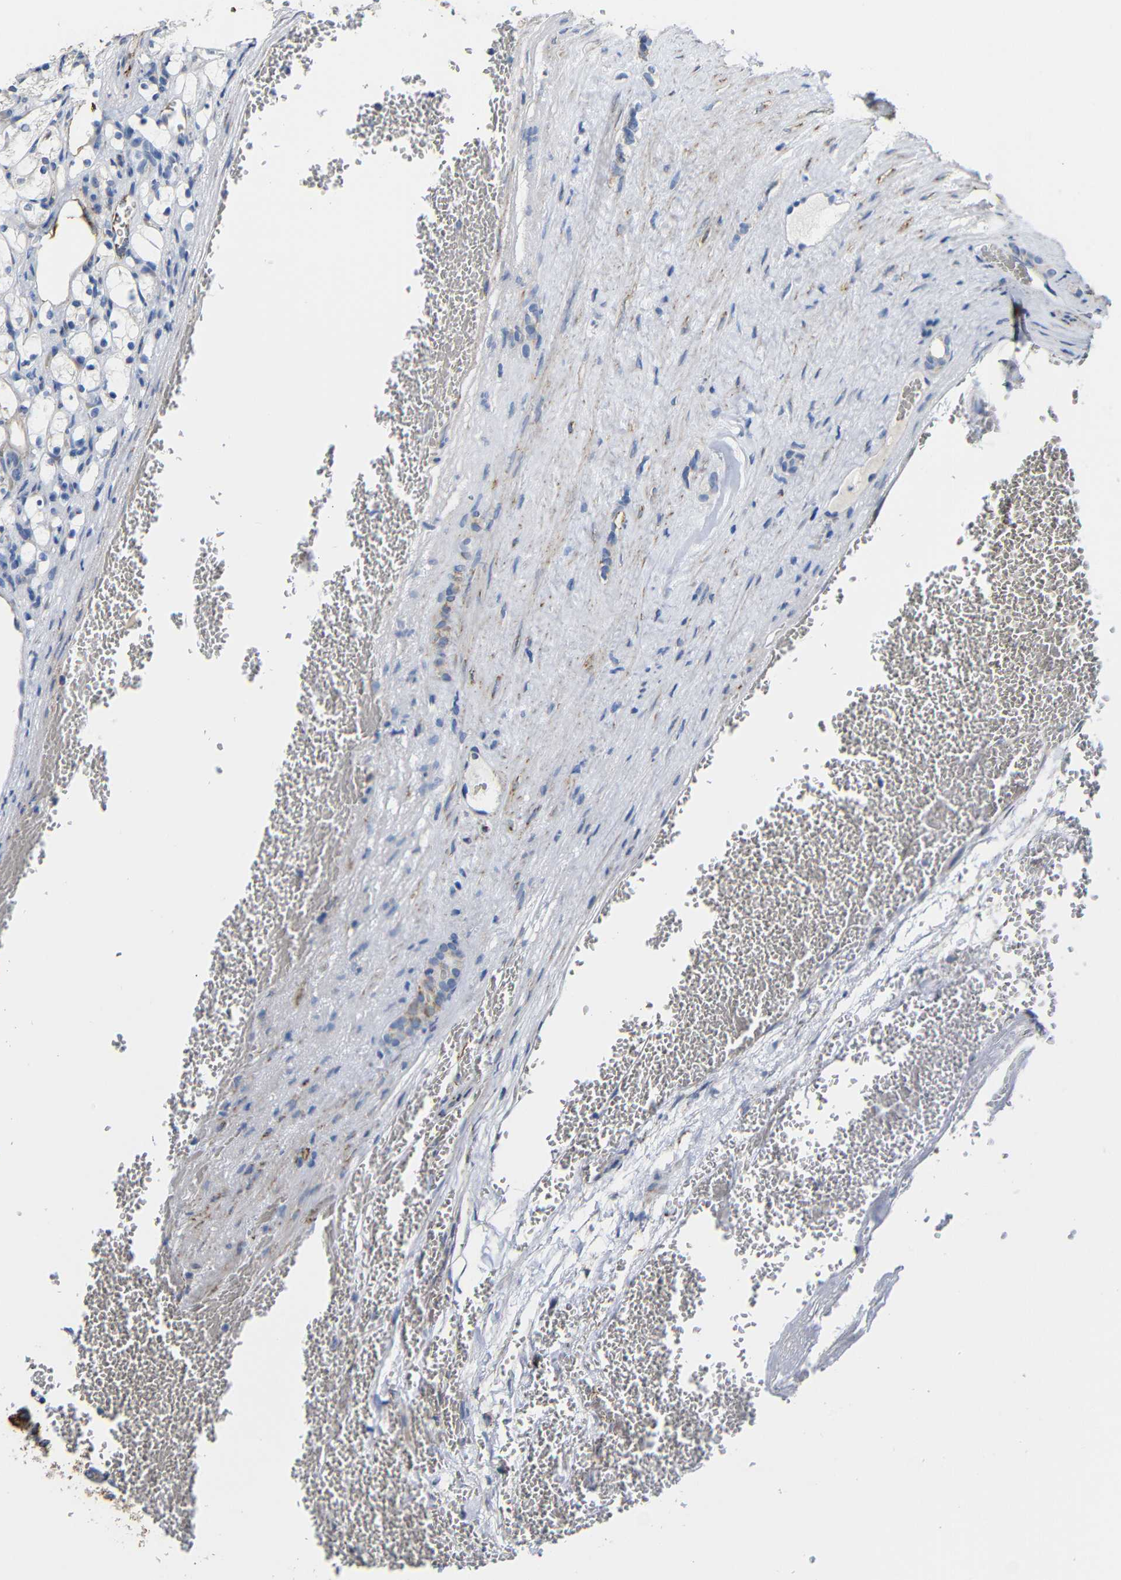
{"staining": {"intensity": "negative", "quantity": "none", "location": "none"}, "tissue": "renal cancer", "cell_type": "Tumor cells", "image_type": "cancer", "snomed": [{"axis": "morphology", "description": "Adenocarcinoma, NOS"}, {"axis": "topography", "description": "Kidney"}], "caption": "Renal adenocarcinoma stained for a protein using IHC displays no staining tumor cells.", "gene": "MAOA", "patient": {"sex": "female", "age": 69}}